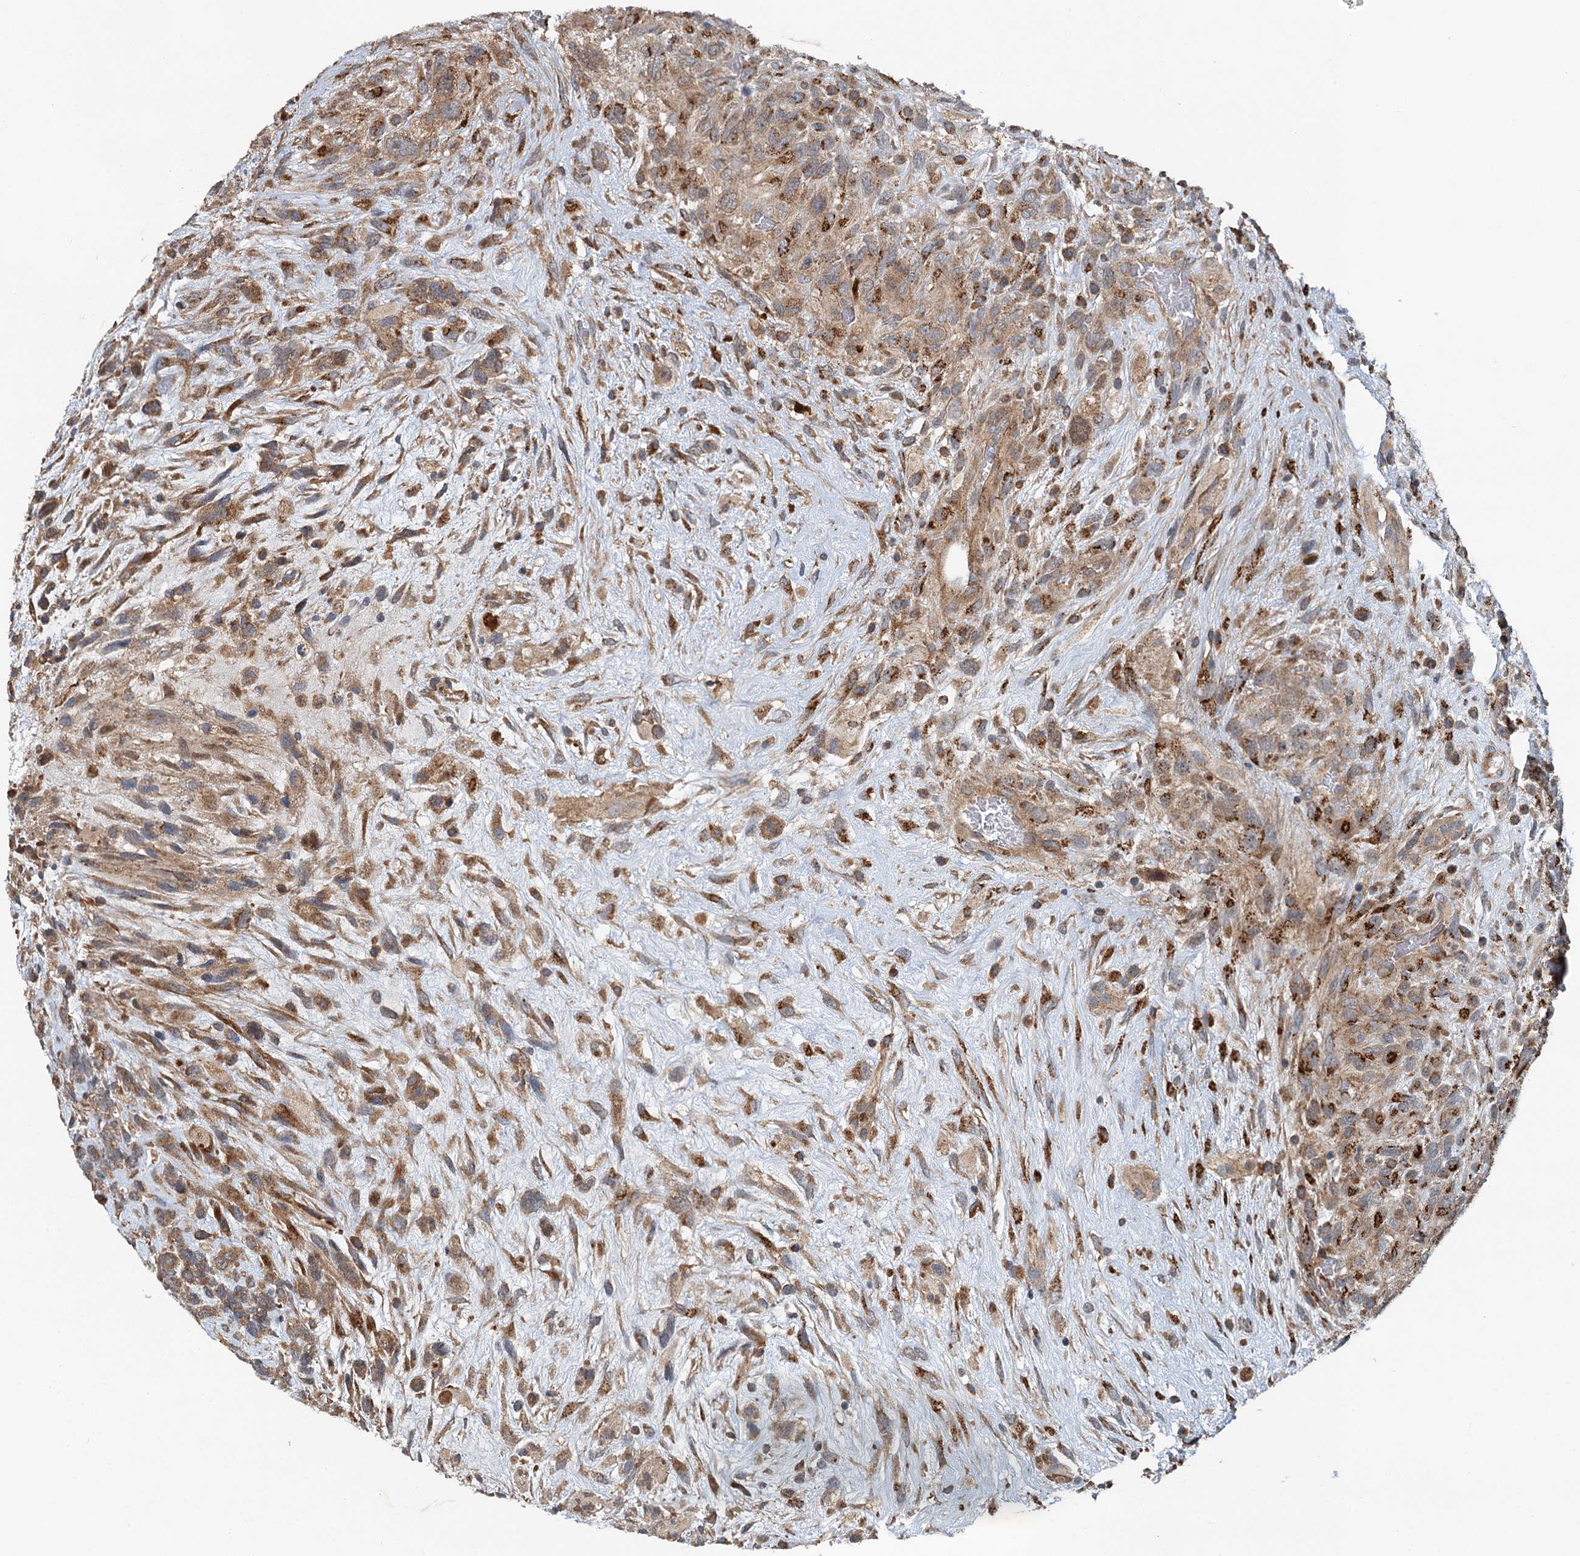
{"staining": {"intensity": "strong", "quantity": "25%-75%", "location": "cytoplasmic/membranous"}, "tissue": "glioma", "cell_type": "Tumor cells", "image_type": "cancer", "snomed": [{"axis": "morphology", "description": "Glioma, malignant, High grade"}, {"axis": "topography", "description": "Brain"}], "caption": "Brown immunohistochemical staining in human malignant glioma (high-grade) reveals strong cytoplasmic/membranous positivity in approximately 25%-75% of tumor cells.", "gene": "LRRK2", "patient": {"sex": "male", "age": 61}}